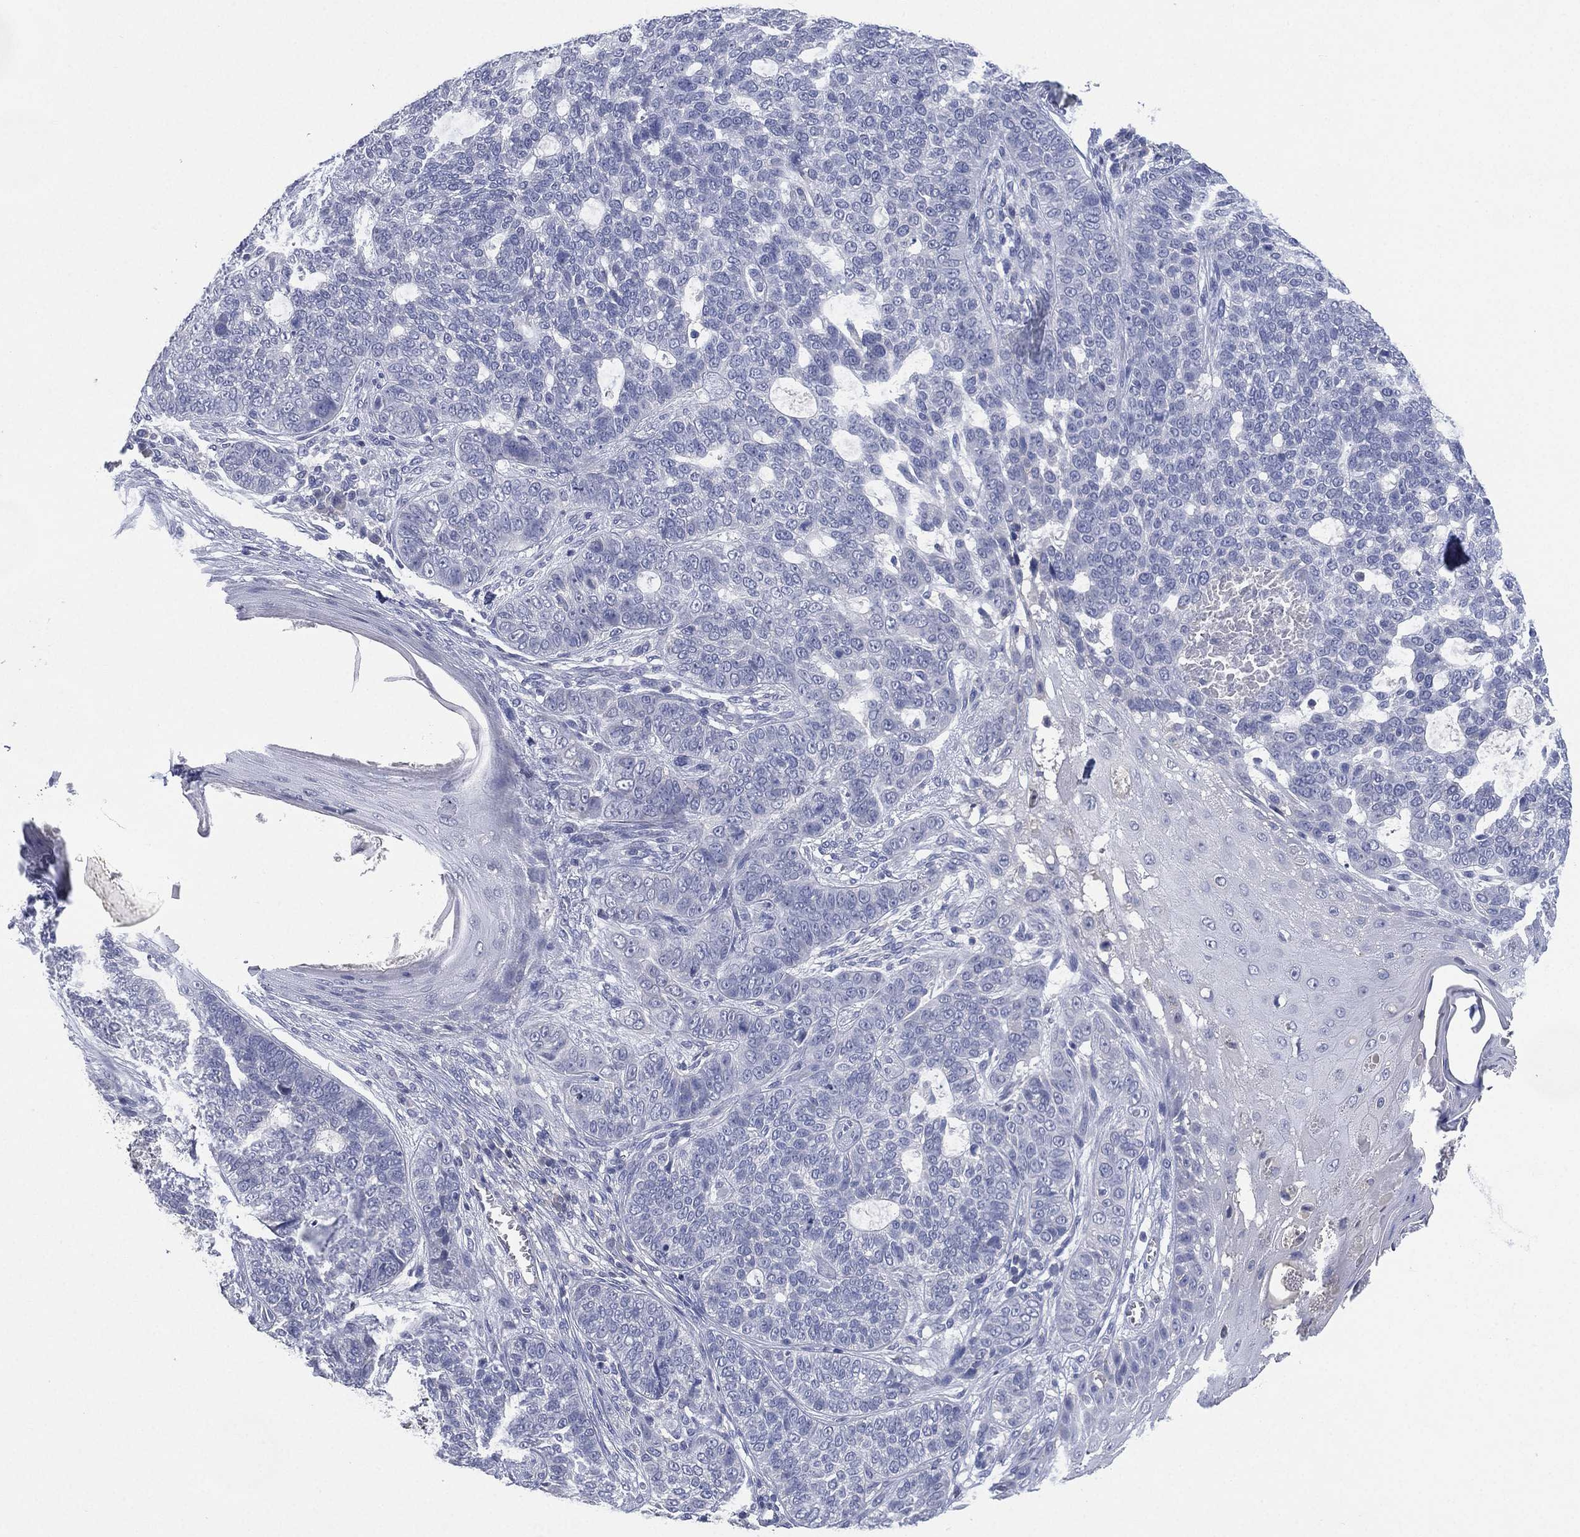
{"staining": {"intensity": "negative", "quantity": "none", "location": "none"}, "tissue": "skin cancer", "cell_type": "Tumor cells", "image_type": "cancer", "snomed": [{"axis": "morphology", "description": "Basal cell carcinoma"}, {"axis": "topography", "description": "Skin"}], "caption": "Skin cancer (basal cell carcinoma) stained for a protein using immunohistochemistry (IHC) exhibits no staining tumor cells.", "gene": "KRT35", "patient": {"sex": "female", "age": 69}}